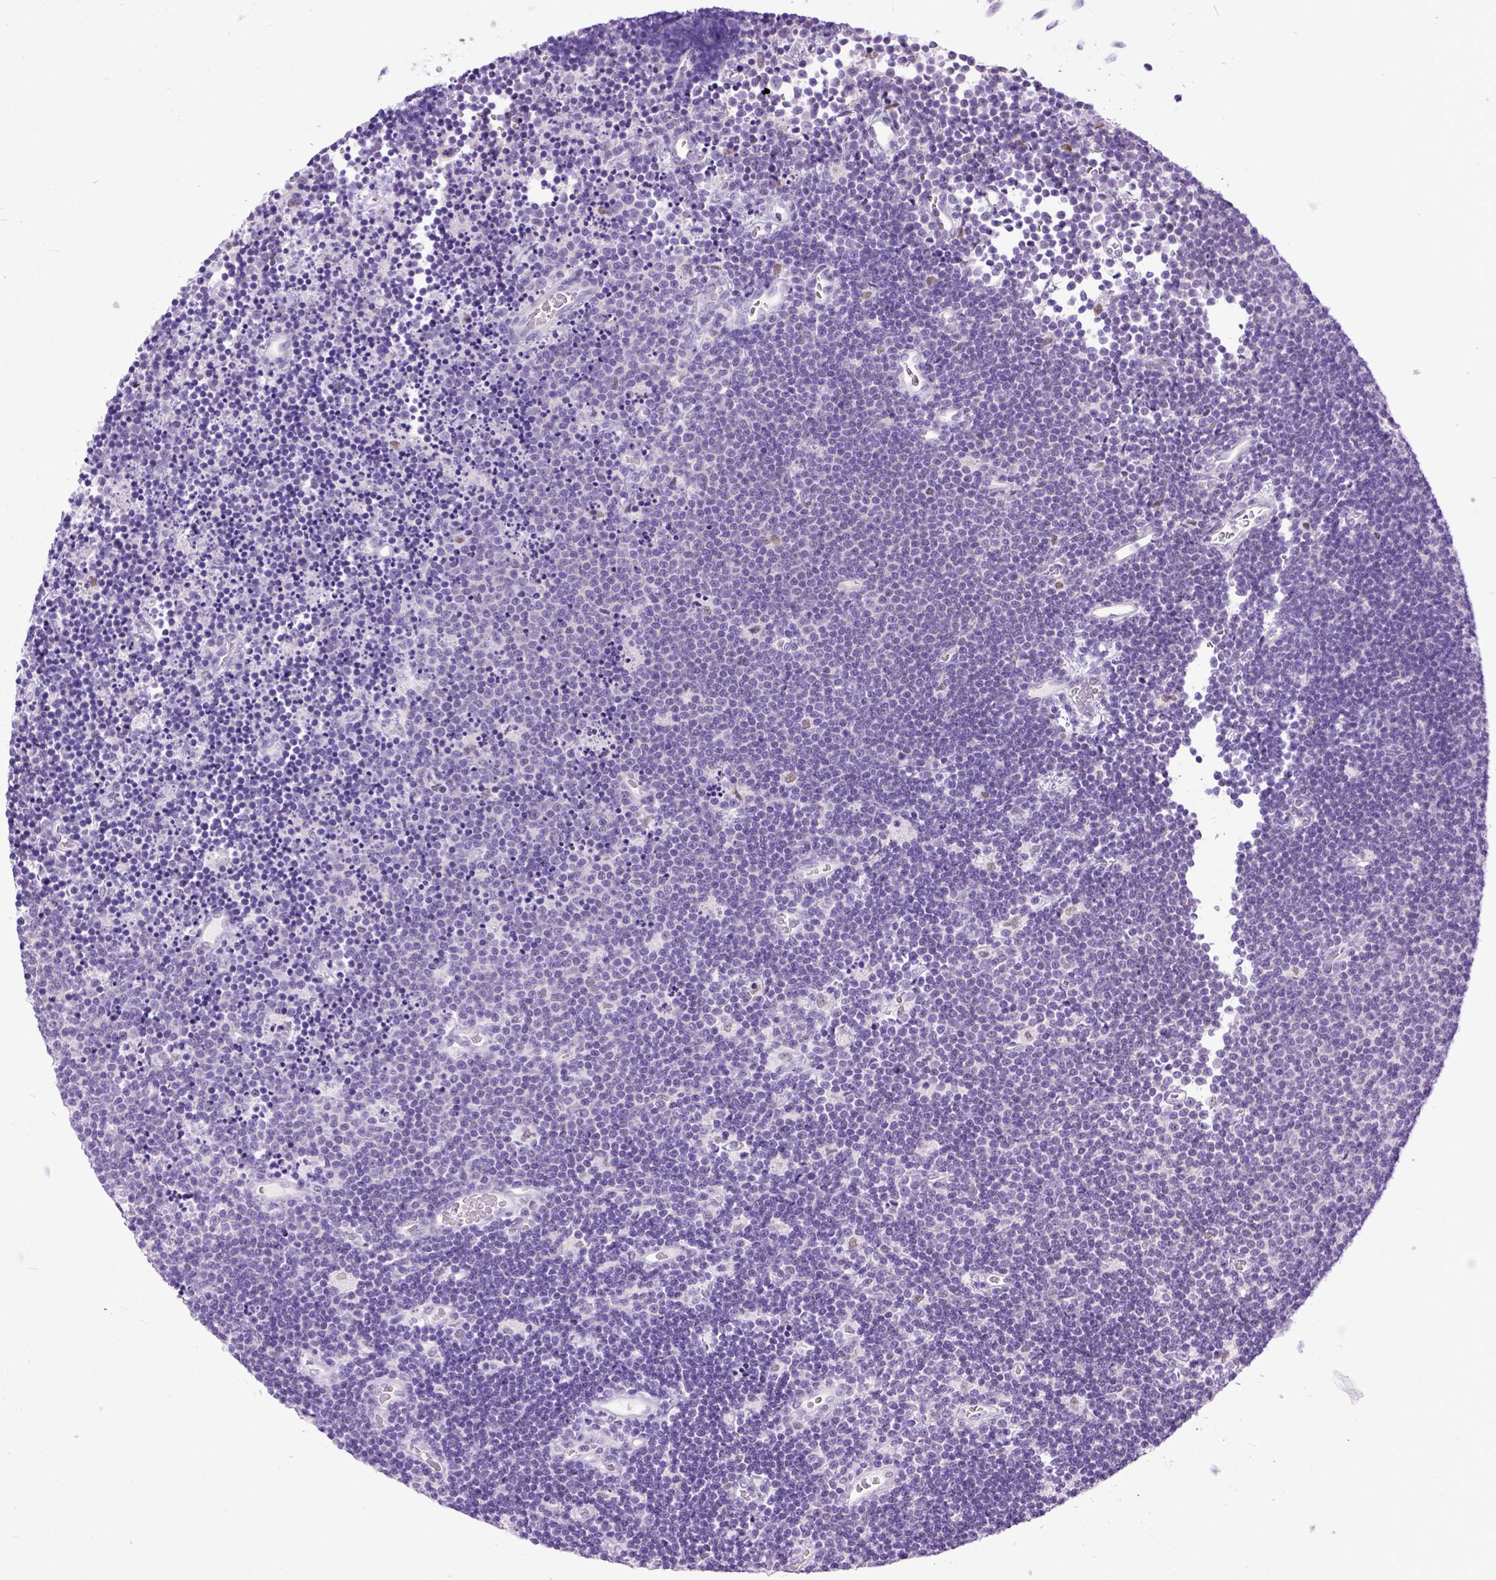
{"staining": {"intensity": "negative", "quantity": "none", "location": "none"}, "tissue": "lymphoma", "cell_type": "Tumor cells", "image_type": "cancer", "snomed": [{"axis": "morphology", "description": "Malignant lymphoma, non-Hodgkin's type, Low grade"}, {"axis": "topography", "description": "Brain"}], "caption": "An image of human low-grade malignant lymphoma, non-Hodgkin's type is negative for staining in tumor cells.", "gene": "CRB1", "patient": {"sex": "female", "age": 66}}